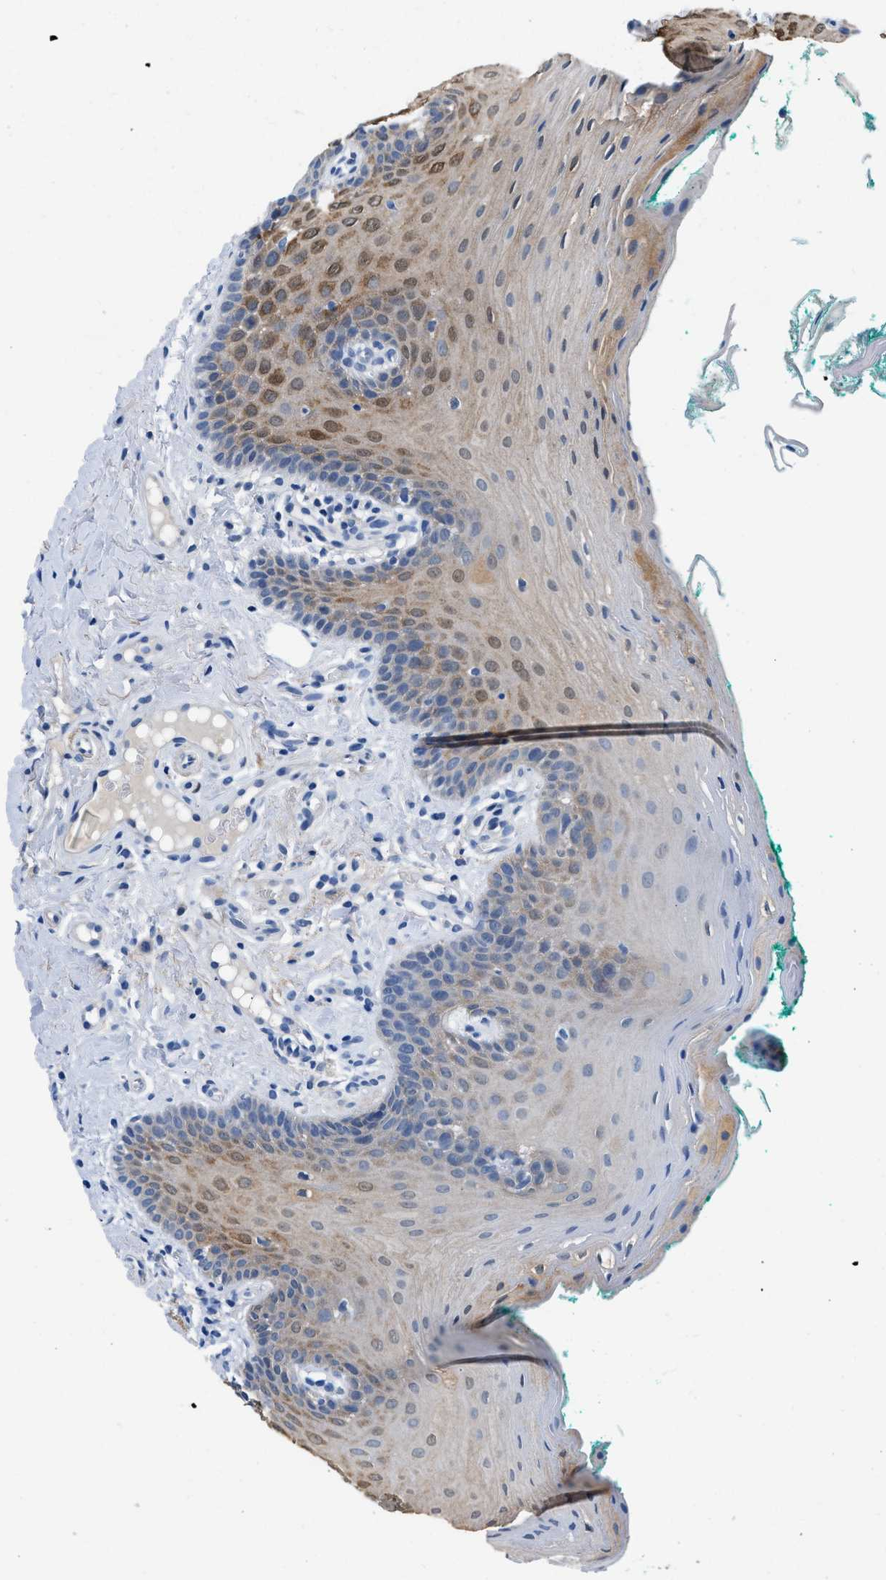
{"staining": {"intensity": "moderate", "quantity": "25%-75%", "location": "cytoplasmic/membranous"}, "tissue": "oral mucosa", "cell_type": "Squamous epithelial cells", "image_type": "normal", "snomed": [{"axis": "morphology", "description": "Normal tissue, NOS"}, {"axis": "topography", "description": "Oral tissue"}], "caption": "Immunohistochemistry micrograph of unremarkable human oral mucosa stained for a protein (brown), which displays medium levels of moderate cytoplasmic/membranous staining in approximately 25%-75% of squamous epithelial cells.", "gene": "FADS6", "patient": {"sex": "male", "age": 58}}